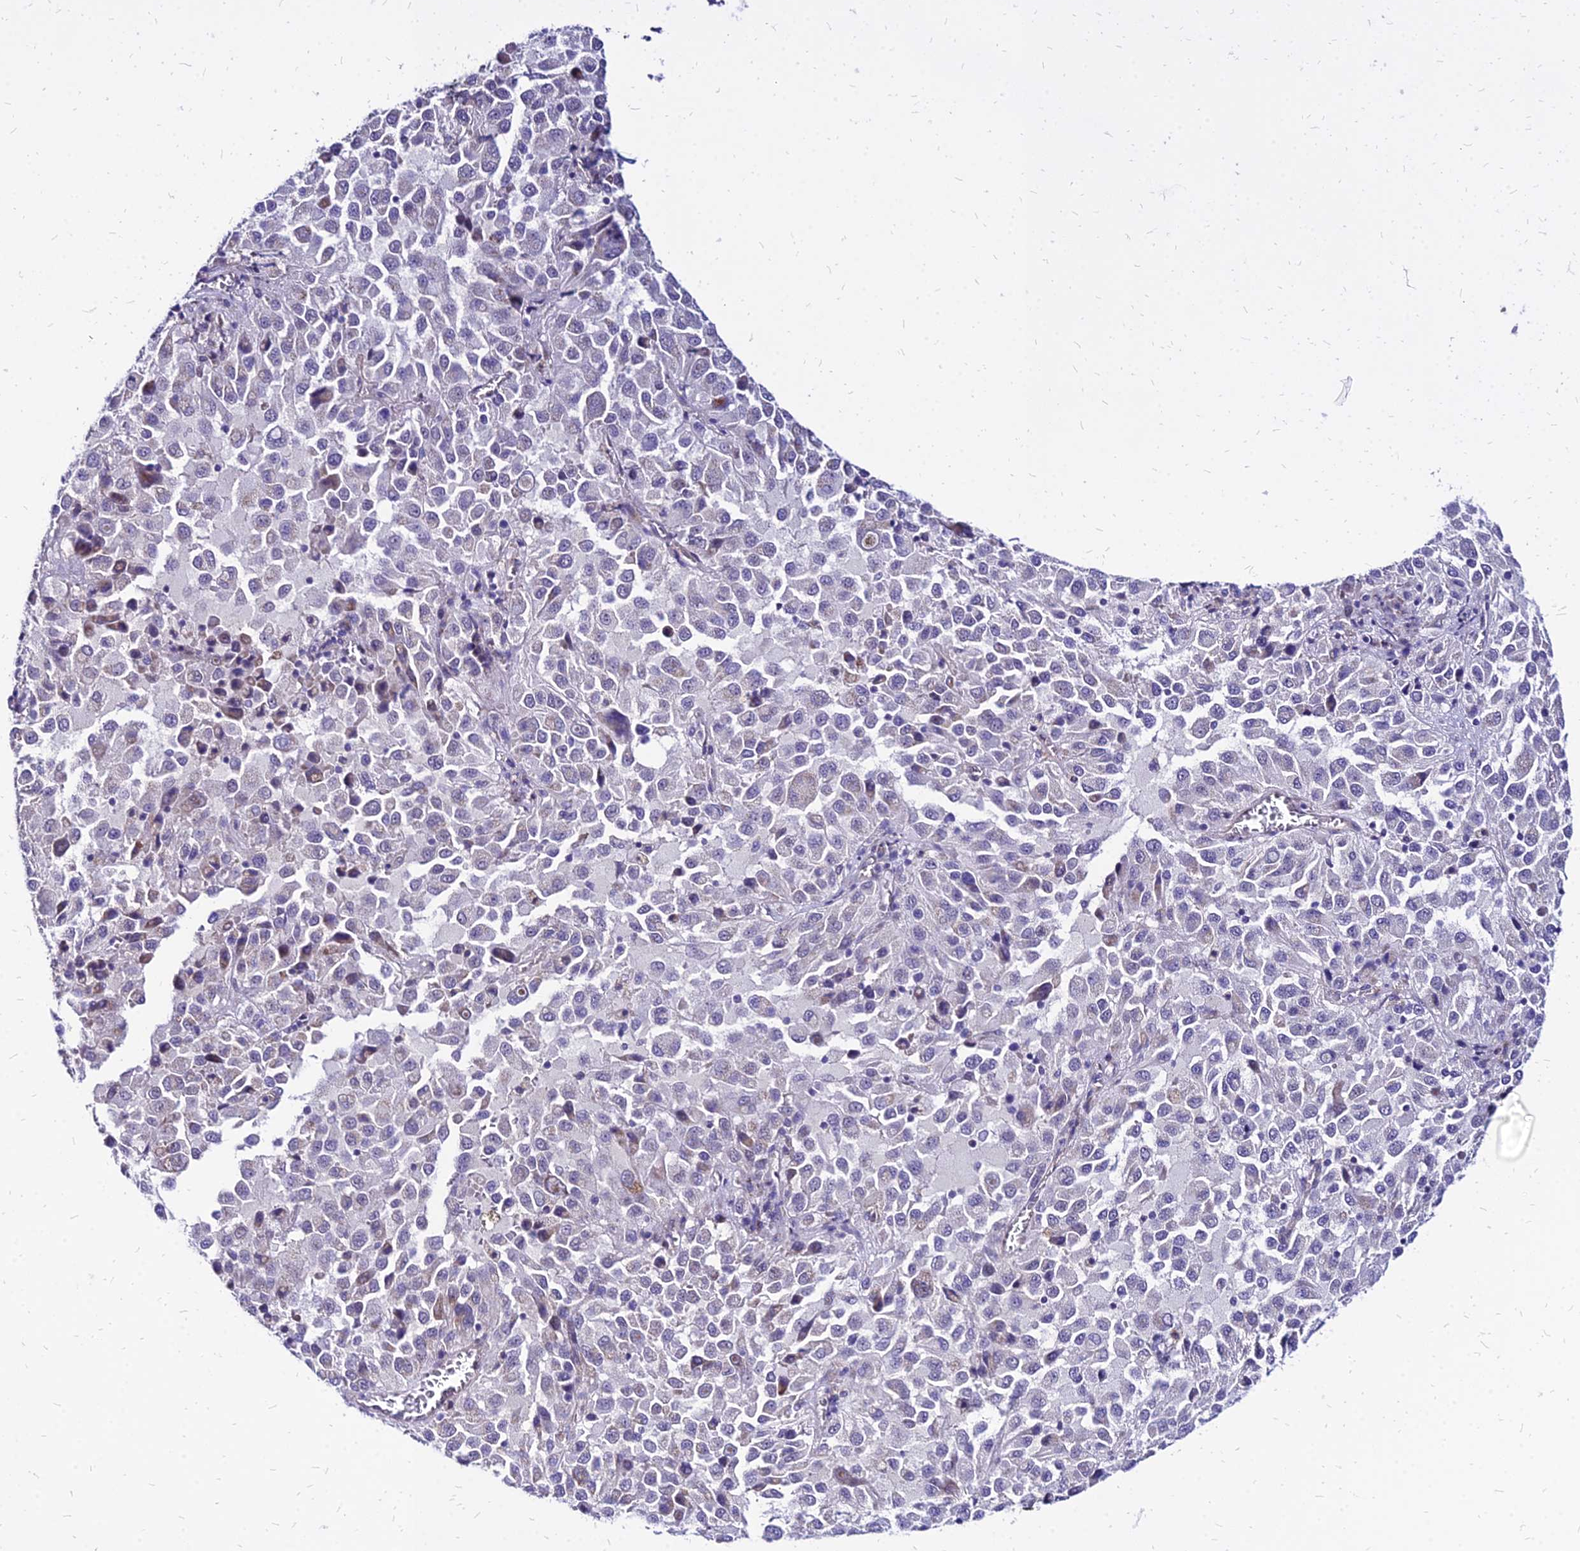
{"staining": {"intensity": "negative", "quantity": "none", "location": "none"}, "tissue": "melanoma", "cell_type": "Tumor cells", "image_type": "cancer", "snomed": [{"axis": "morphology", "description": "Malignant melanoma, Metastatic site"}, {"axis": "topography", "description": "Lung"}], "caption": "Immunohistochemistry (IHC) of human melanoma displays no positivity in tumor cells.", "gene": "YEATS2", "patient": {"sex": "male", "age": 64}}